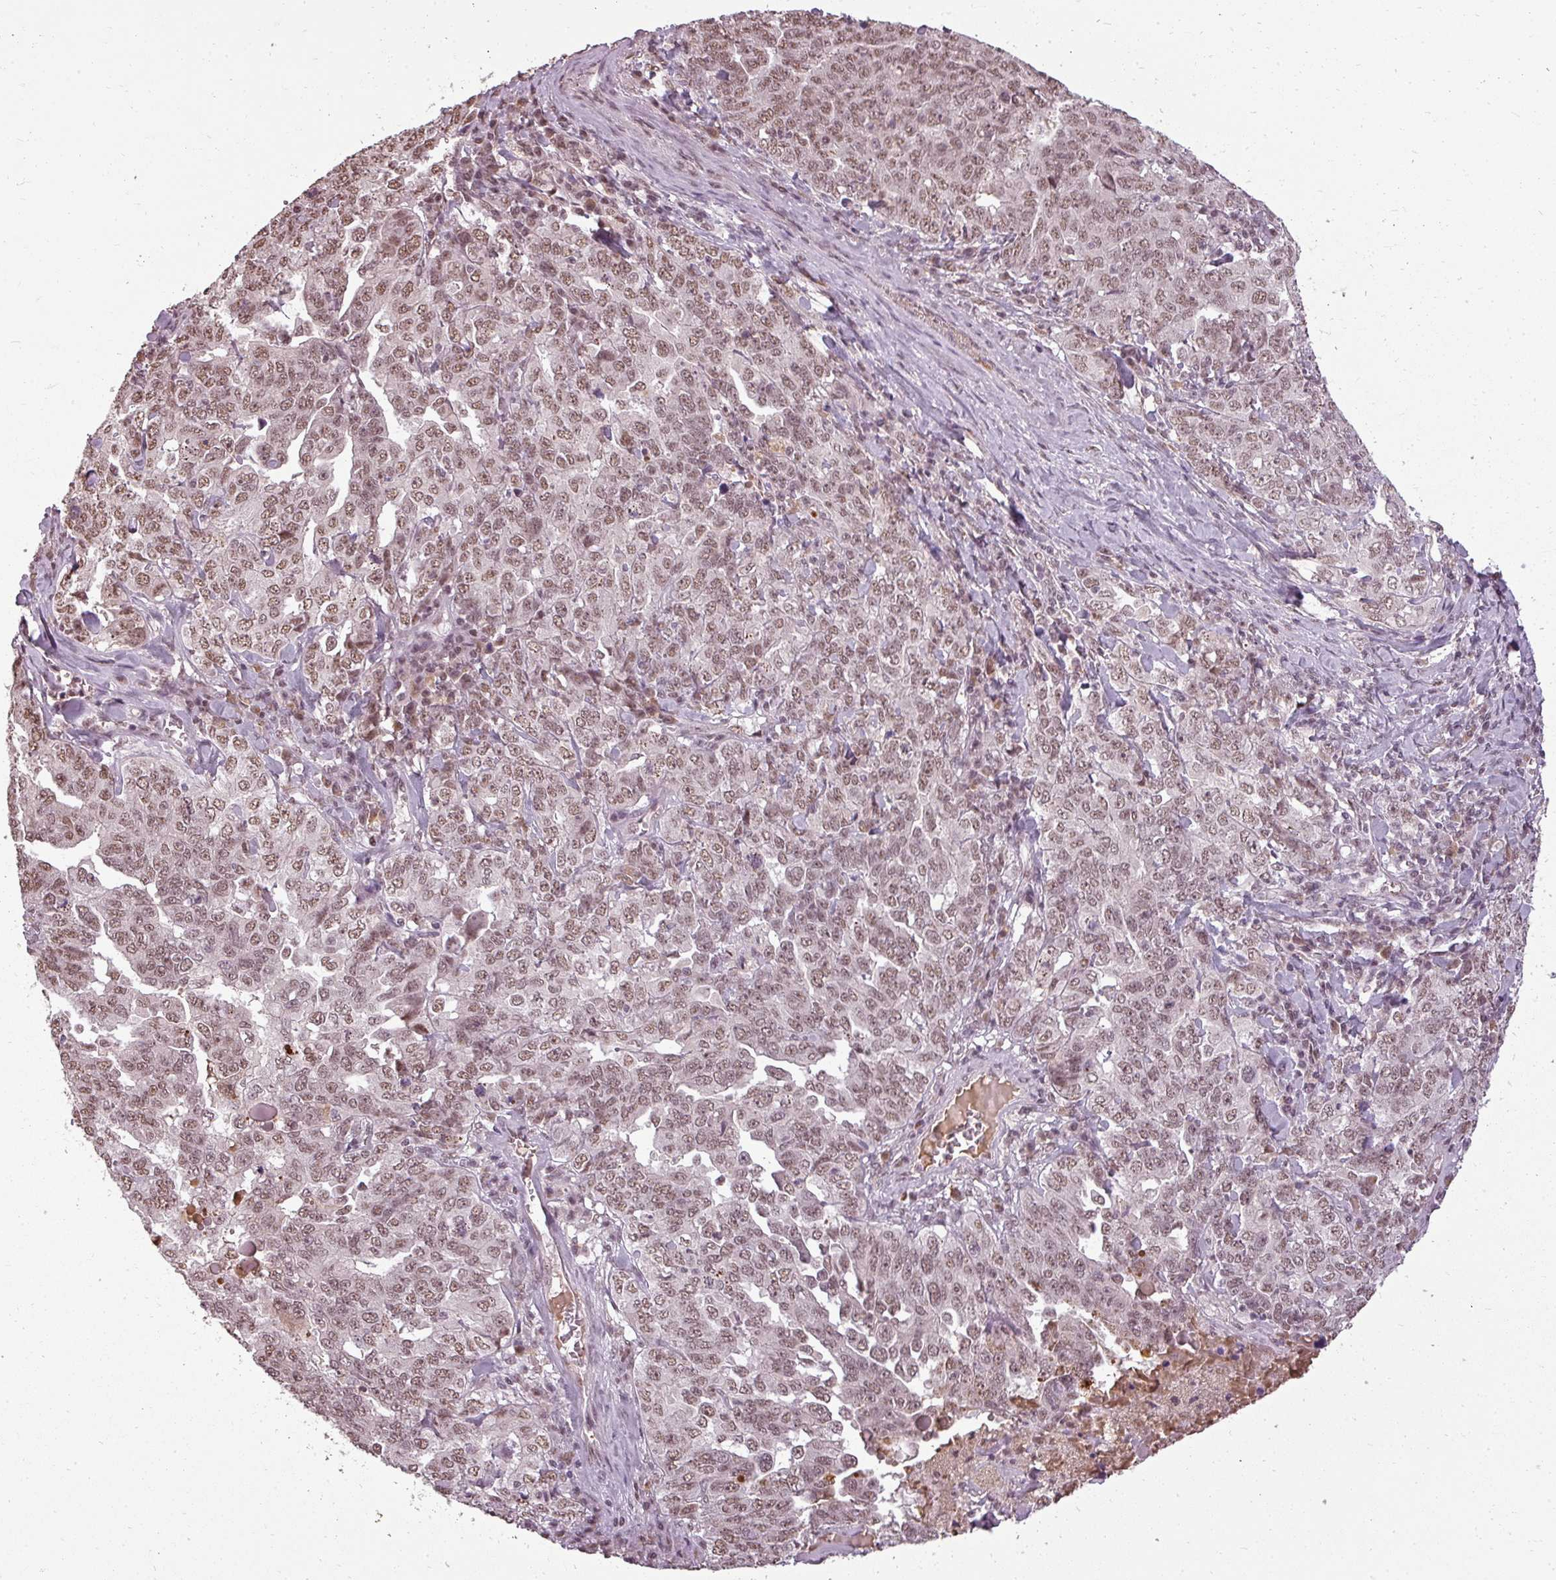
{"staining": {"intensity": "moderate", "quantity": ">75%", "location": "nuclear"}, "tissue": "ovarian cancer", "cell_type": "Tumor cells", "image_type": "cancer", "snomed": [{"axis": "morphology", "description": "Carcinoma, endometroid"}, {"axis": "topography", "description": "Ovary"}], "caption": "High-power microscopy captured an immunohistochemistry photomicrograph of ovarian endometroid carcinoma, revealing moderate nuclear positivity in about >75% of tumor cells. Using DAB (3,3'-diaminobenzidine) (brown) and hematoxylin (blue) stains, captured at high magnification using brightfield microscopy.", "gene": "BCAS3", "patient": {"sex": "female", "age": 62}}